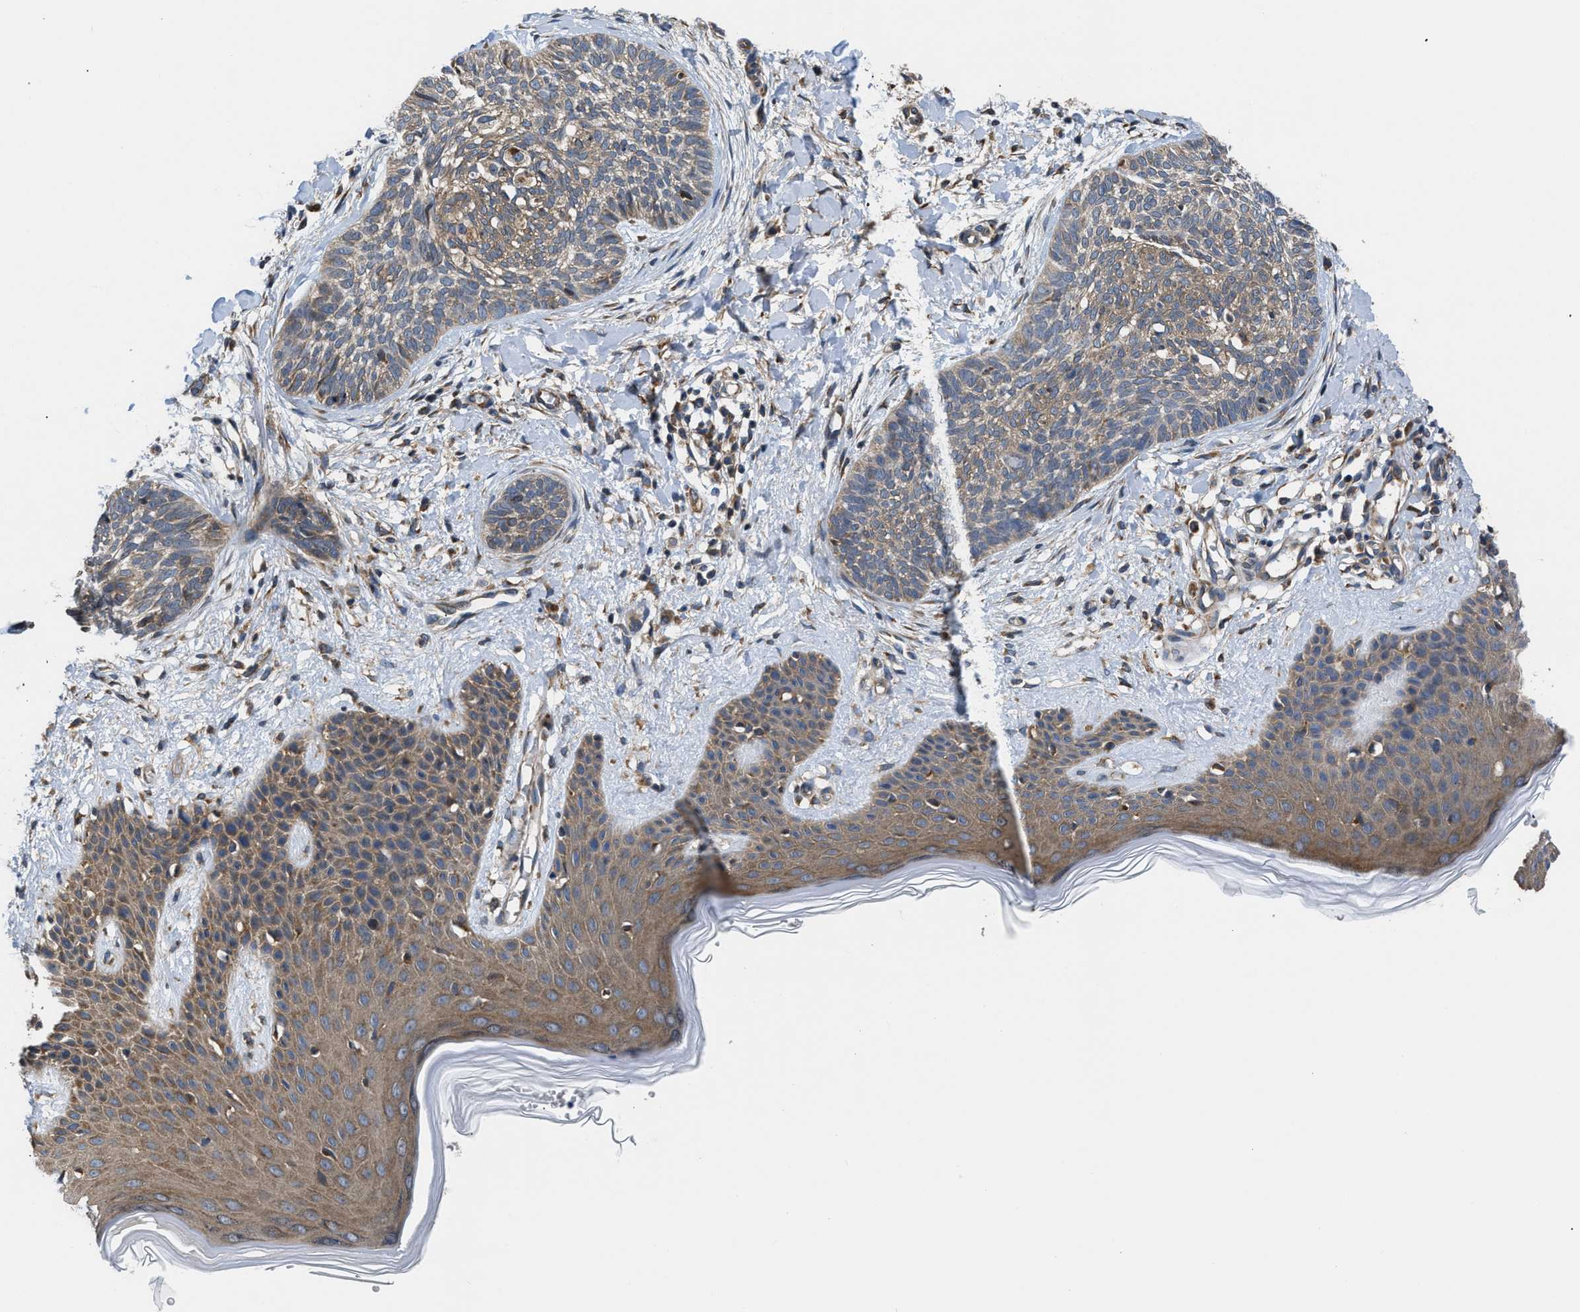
{"staining": {"intensity": "moderate", "quantity": ">75%", "location": "cytoplasmic/membranous"}, "tissue": "skin cancer", "cell_type": "Tumor cells", "image_type": "cancer", "snomed": [{"axis": "morphology", "description": "Basal cell carcinoma"}, {"axis": "topography", "description": "Skin"}], "caption": "There is medium levels of moderate cytoplasmic/membranous expression in tumor cells of skin cancer, as demonstrated by immunohistochemical staining (brown color).", "gene": "CEP128", "patient": {"sex": "female", "age": 59}}